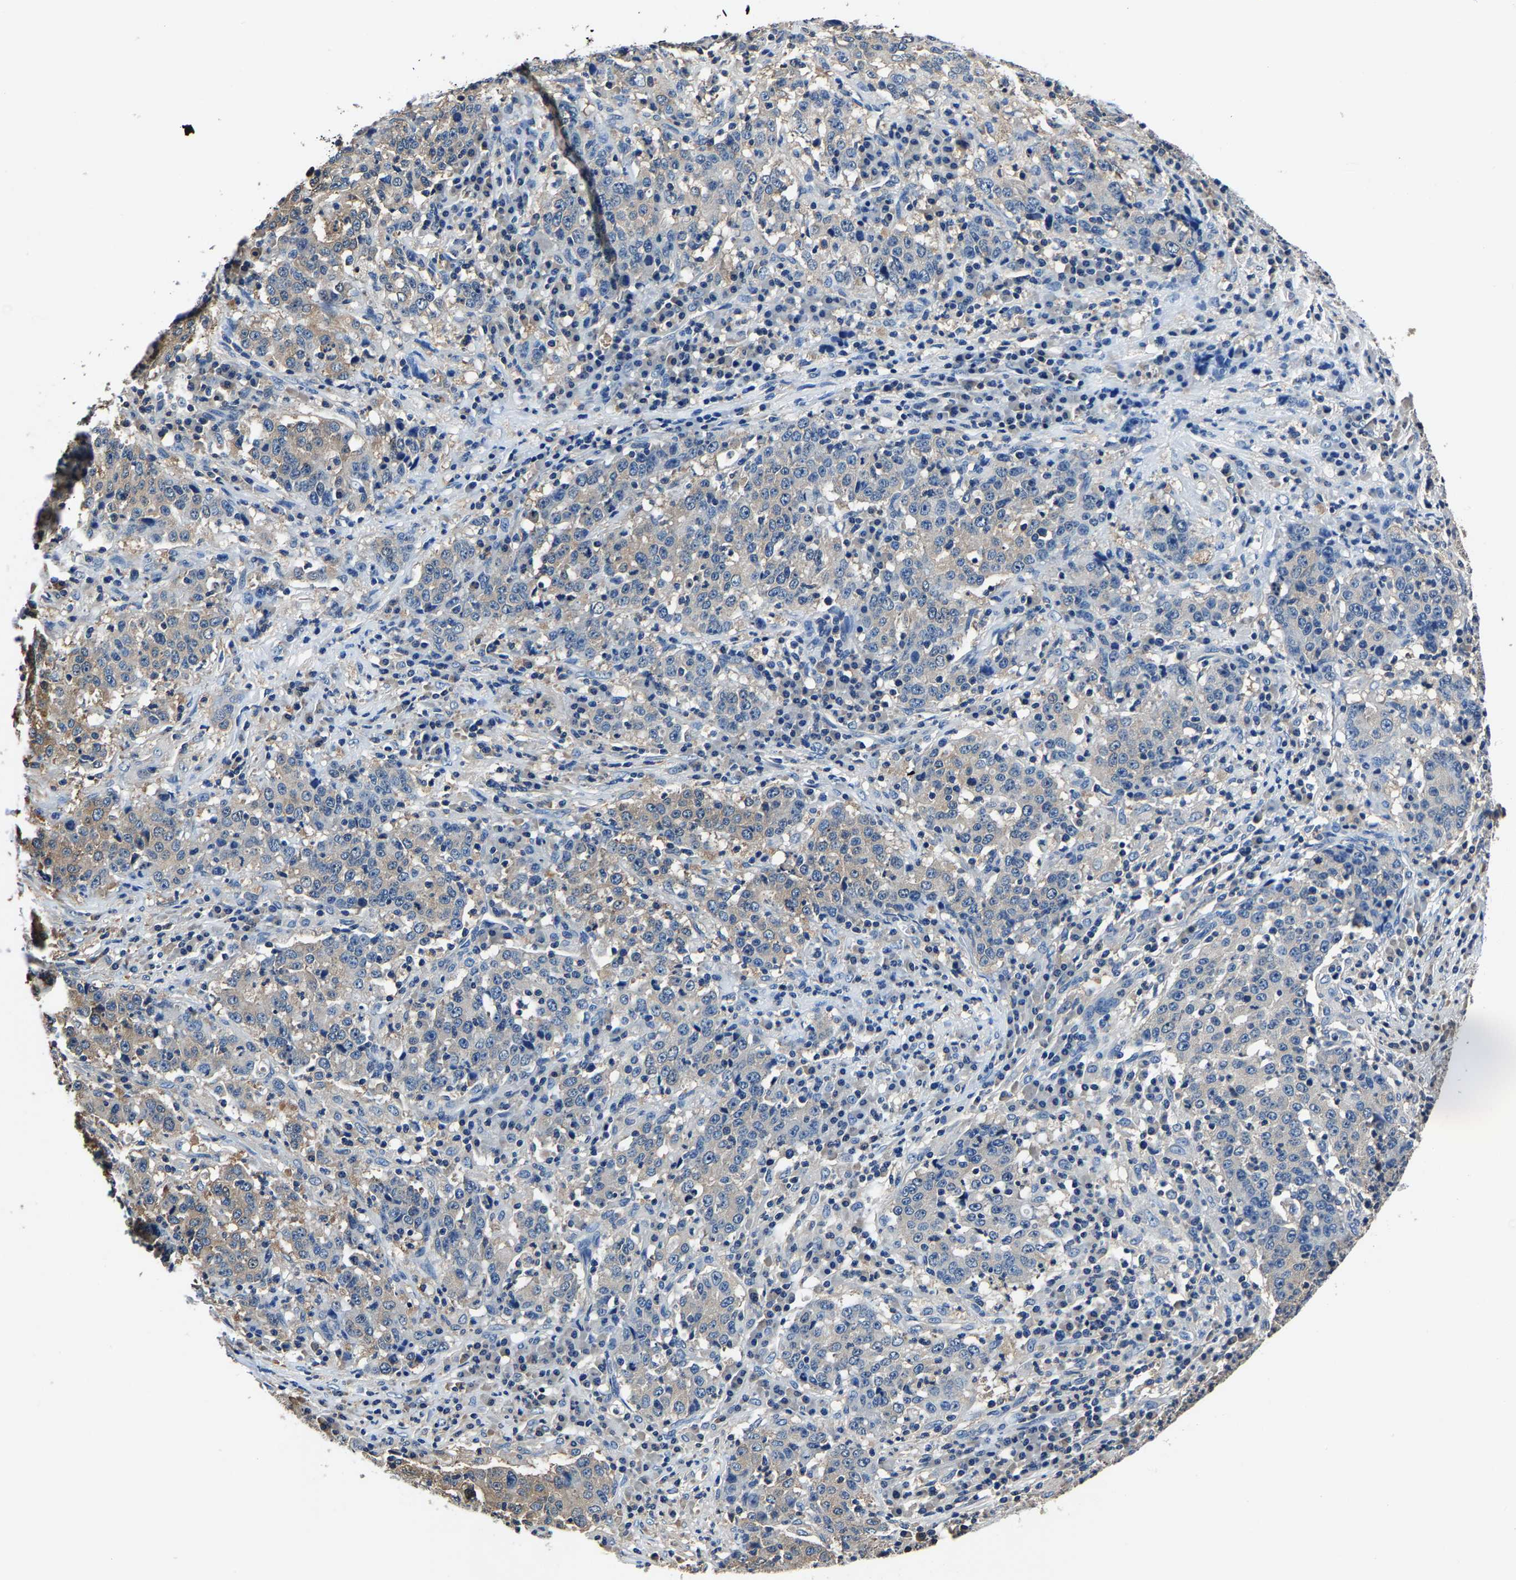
{"staining": {"intensity": "negative", "quantity": "none", "location": "none"}, "tissue": "stomach cancer", "cell_type": "Tumor cells", "image_type": "cancer", "snomed": [{"axis": "morphology", "description": "Adenocarcinoma, NOS"}, {"axis": "topography", "description": "Stomach"}], "caption": "Immunohistochemistry histopathology image of neoplastic tissue: stomach cancer (adenocarcinoma) stained with DAB (3,3'-diaminobenzidine) exhibits no significant protein staining in tumor cells. (DAB IHC with hematoxylin counter stain).", "gene": "ALDOB", "patient": {"sex": "male", "age": 59}}